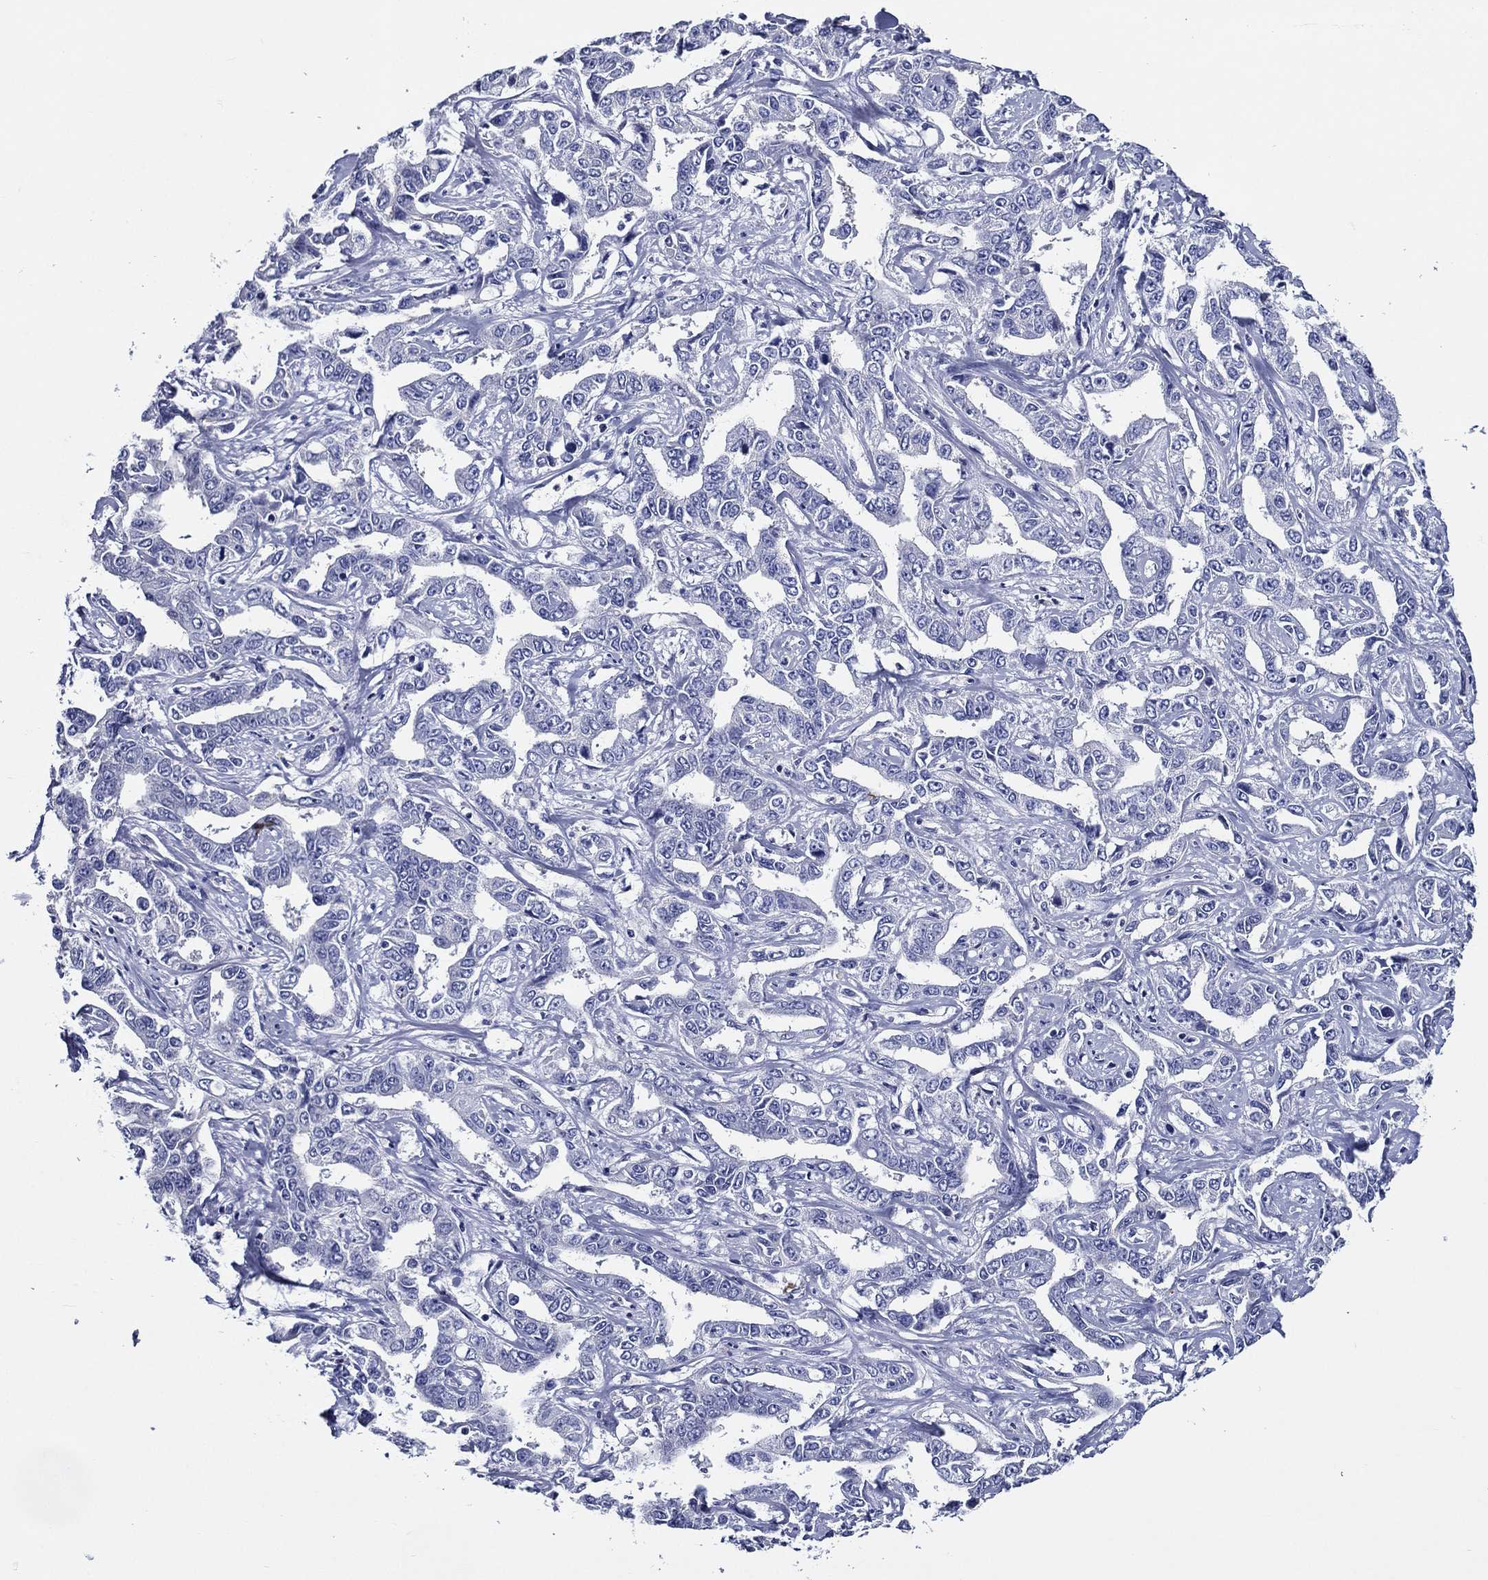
{"staining": {"intensity": "negative", "quantity": "none", "location": "none"}, "tissue": "liver cancer", "cell_type": "Tumor cells", "image_type": "cancer", "snomed": [{"axis": "morphology", "description": "Cholangiocarcinoma"}, {"axis": "topography", "description": "Liver"}], "caption": "Tumor cells are negative for brown protein staining in liver cancer. (DAB (3,3'-diaminobenzidine) IHC with hematoxylin counter stain).", "gene": "ACE2", "patient": {"sex": "male", "age": 59}}